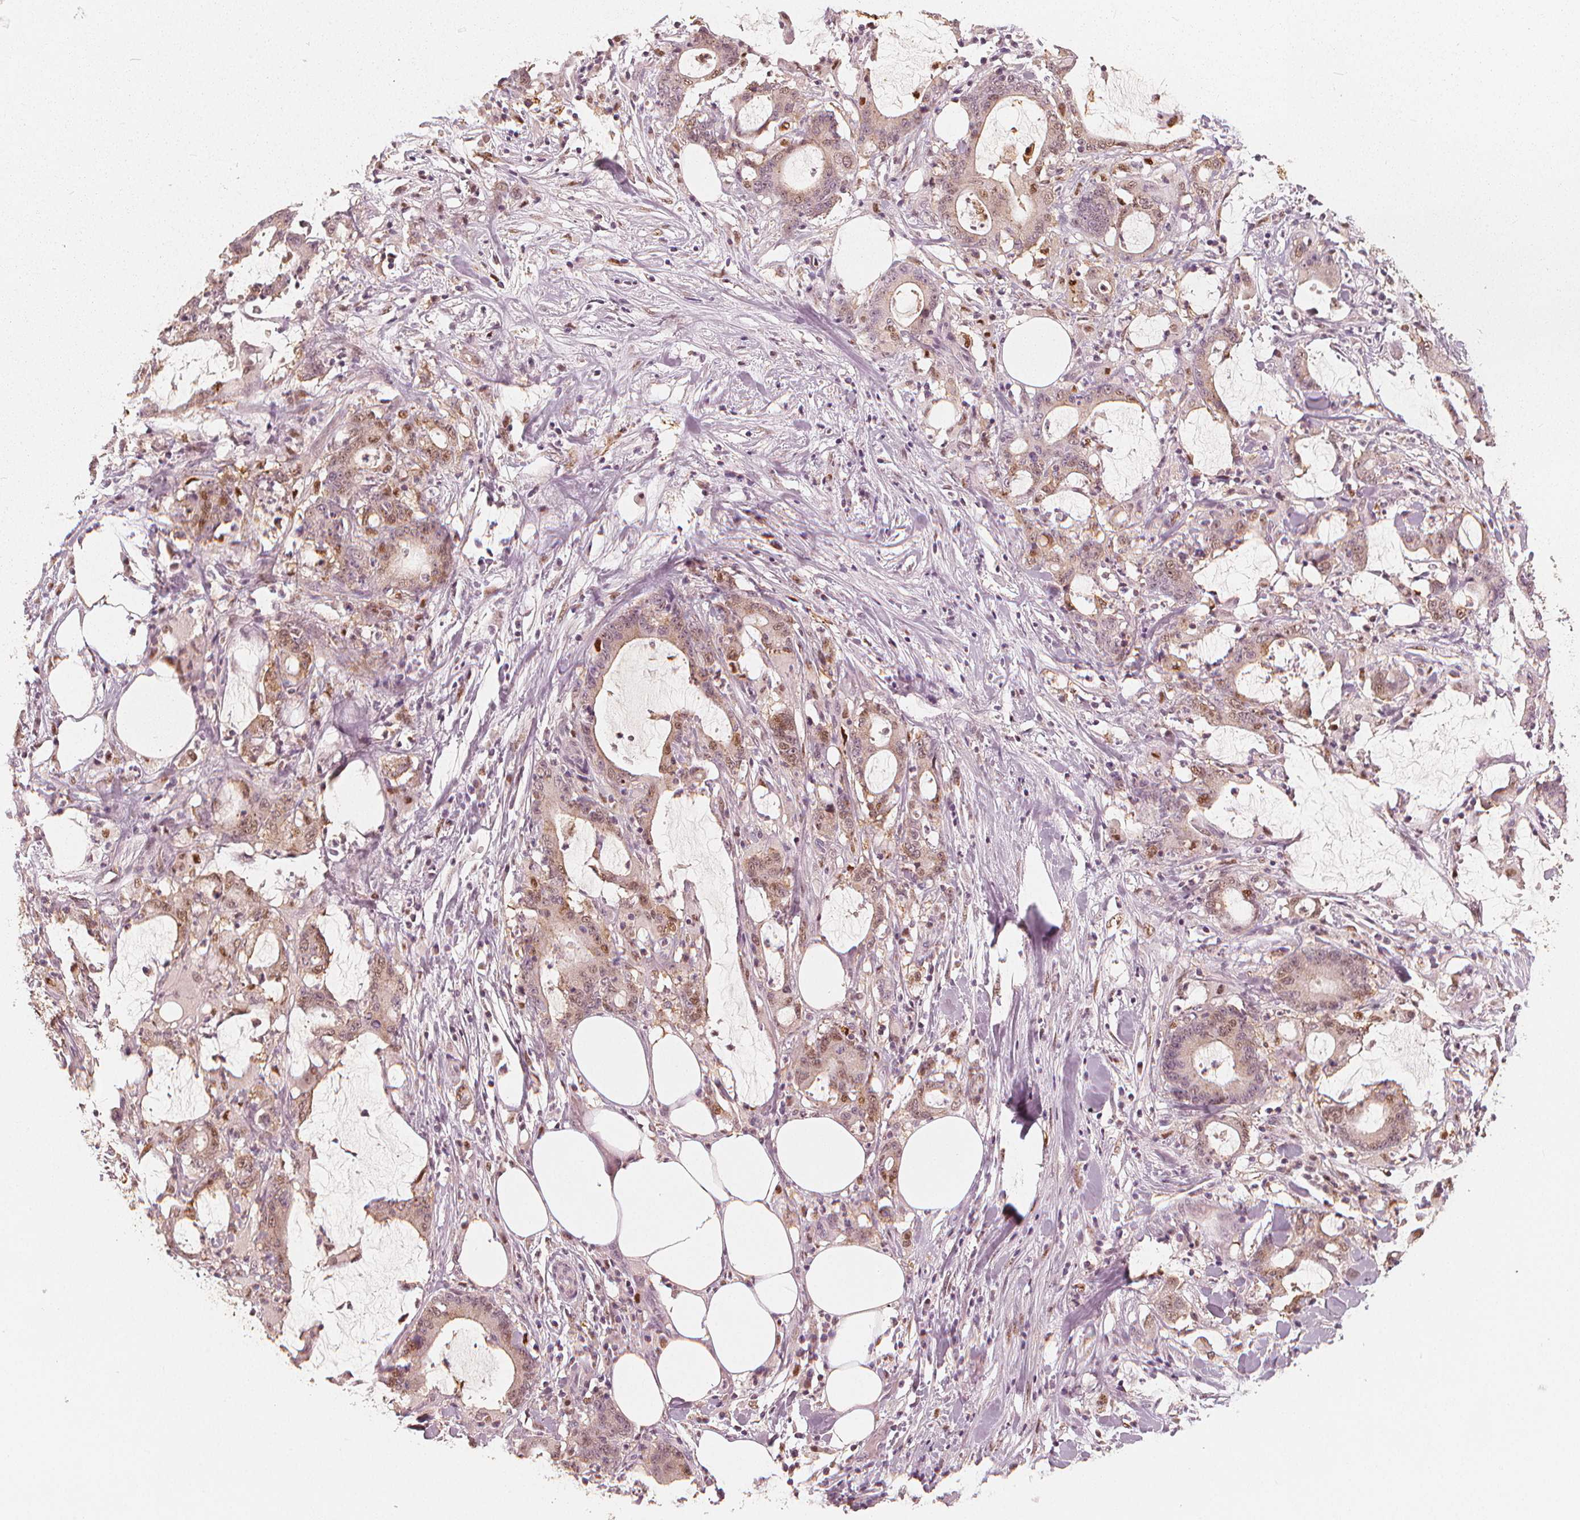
{"staining": {"intensity": "moderate", "quantity": "25%-75%", "location": "nuclear"}, "tissue": "stomach cancer", "cell_type": "Tumor cells", "image_type": "cancer", "snomed": [{"axis": "morphology", "description": "Adenocarcinoma, NOS"}, {"axis": "topography", "description": "Stomach, upper"}], "caption": "A micrograph showing moderate nuclear expression in about 25%-75% of tumor cells in stomach cancer (adenocarcinoma), as visualized by brown immunohistochemical staining.", "gene": "SQSTM1", "patient": {"sex": "male", "age": 68}}